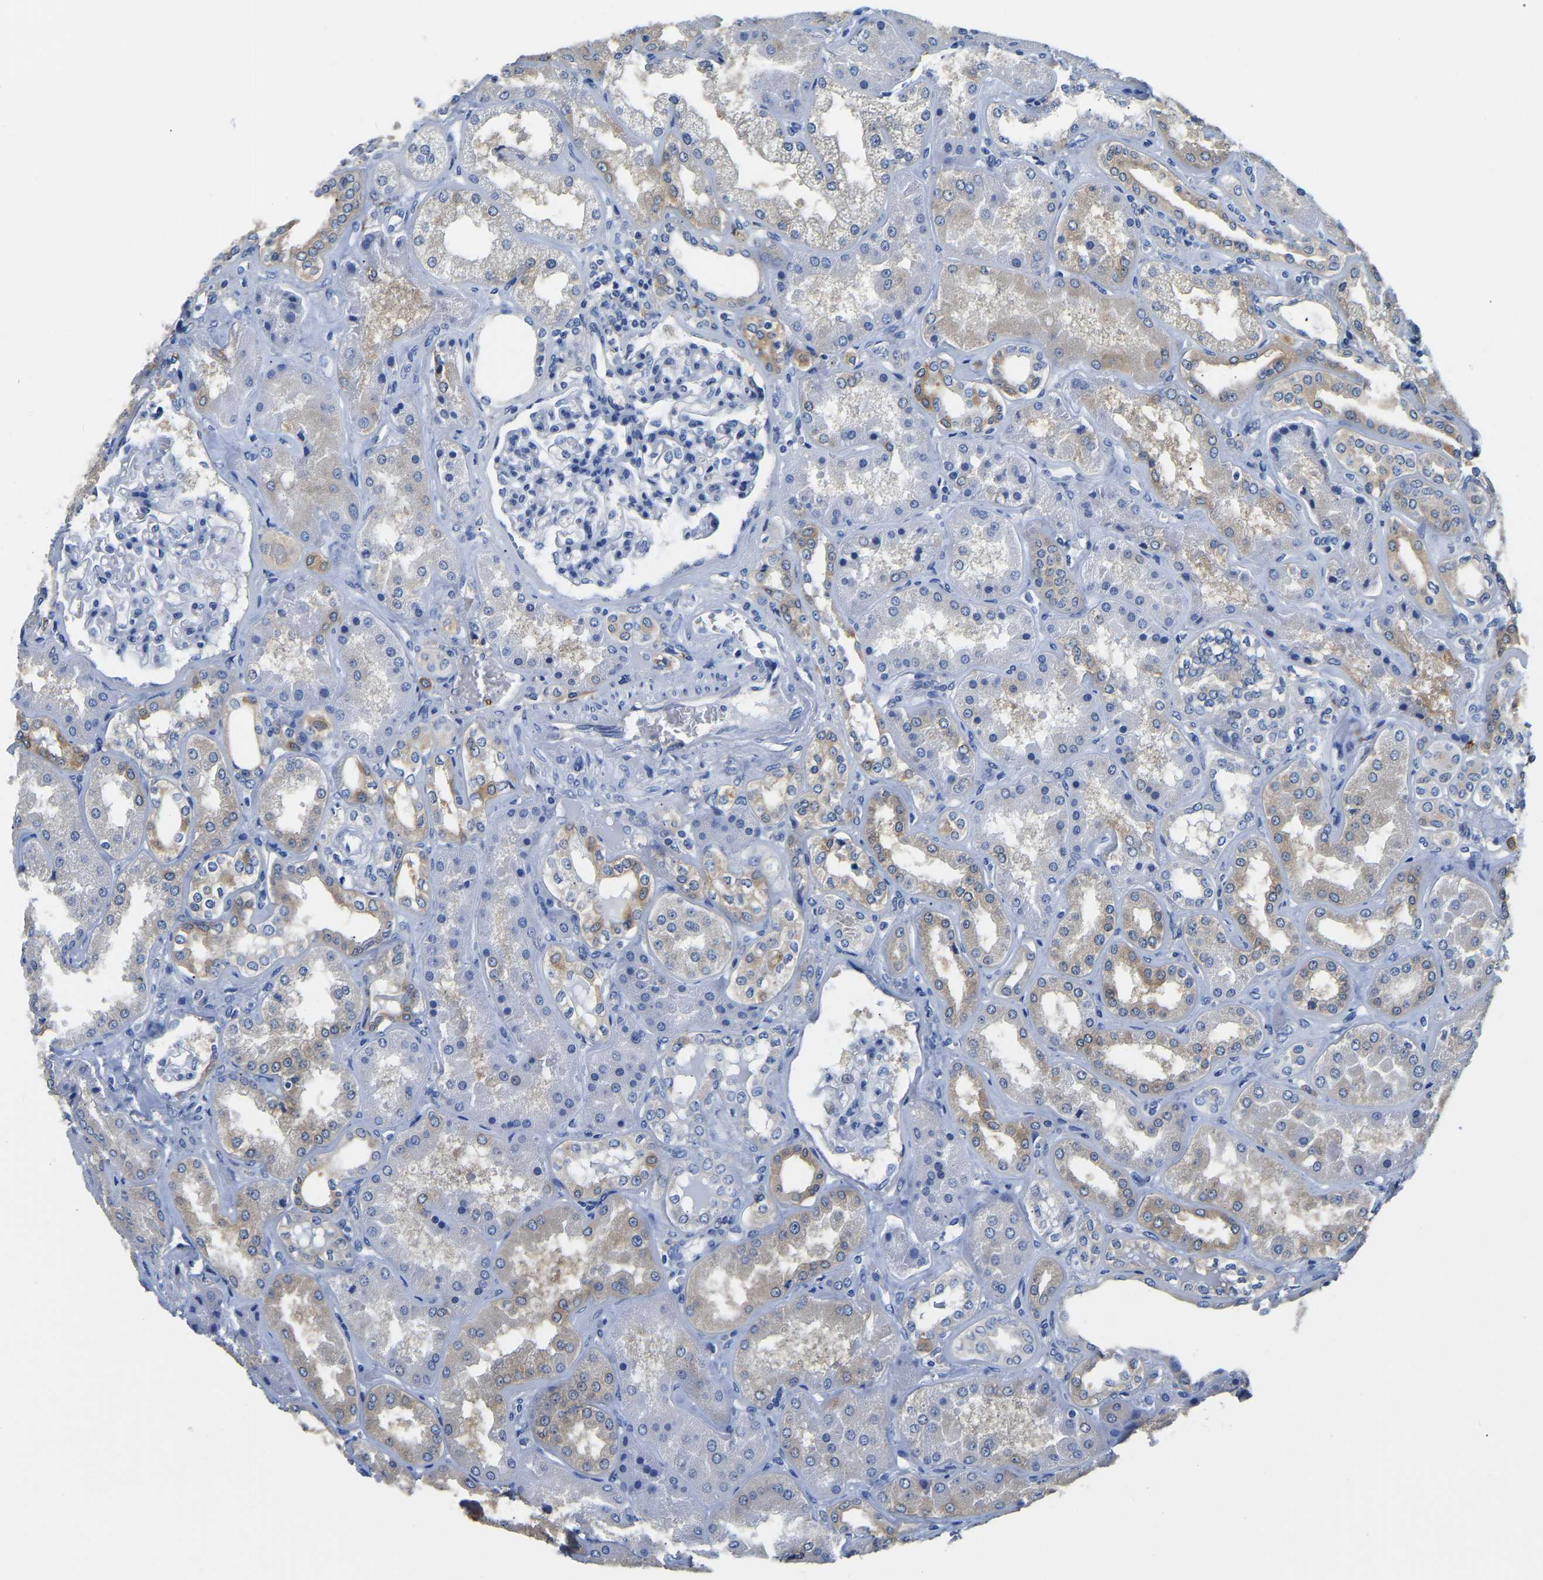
{"staining": {"intensity": "negative", "quantity": "none", "location": "none"}, "tissue": "kidney", "cell_type": "Cells in glomeruli", "image_type": "normal", "snomed": [{"axis": "morphology", "description": "Normal tissue, NOS"}, {"axis": "topography", "description": "Kidney"}], "caption": "Protein analysis of unremarkable kidney reveals no significant staining in cells in glomeruli. Nuclei are stained in blue.", "gene": "ZDHHC13", "patient": {"sex": "female", "age": 56}}